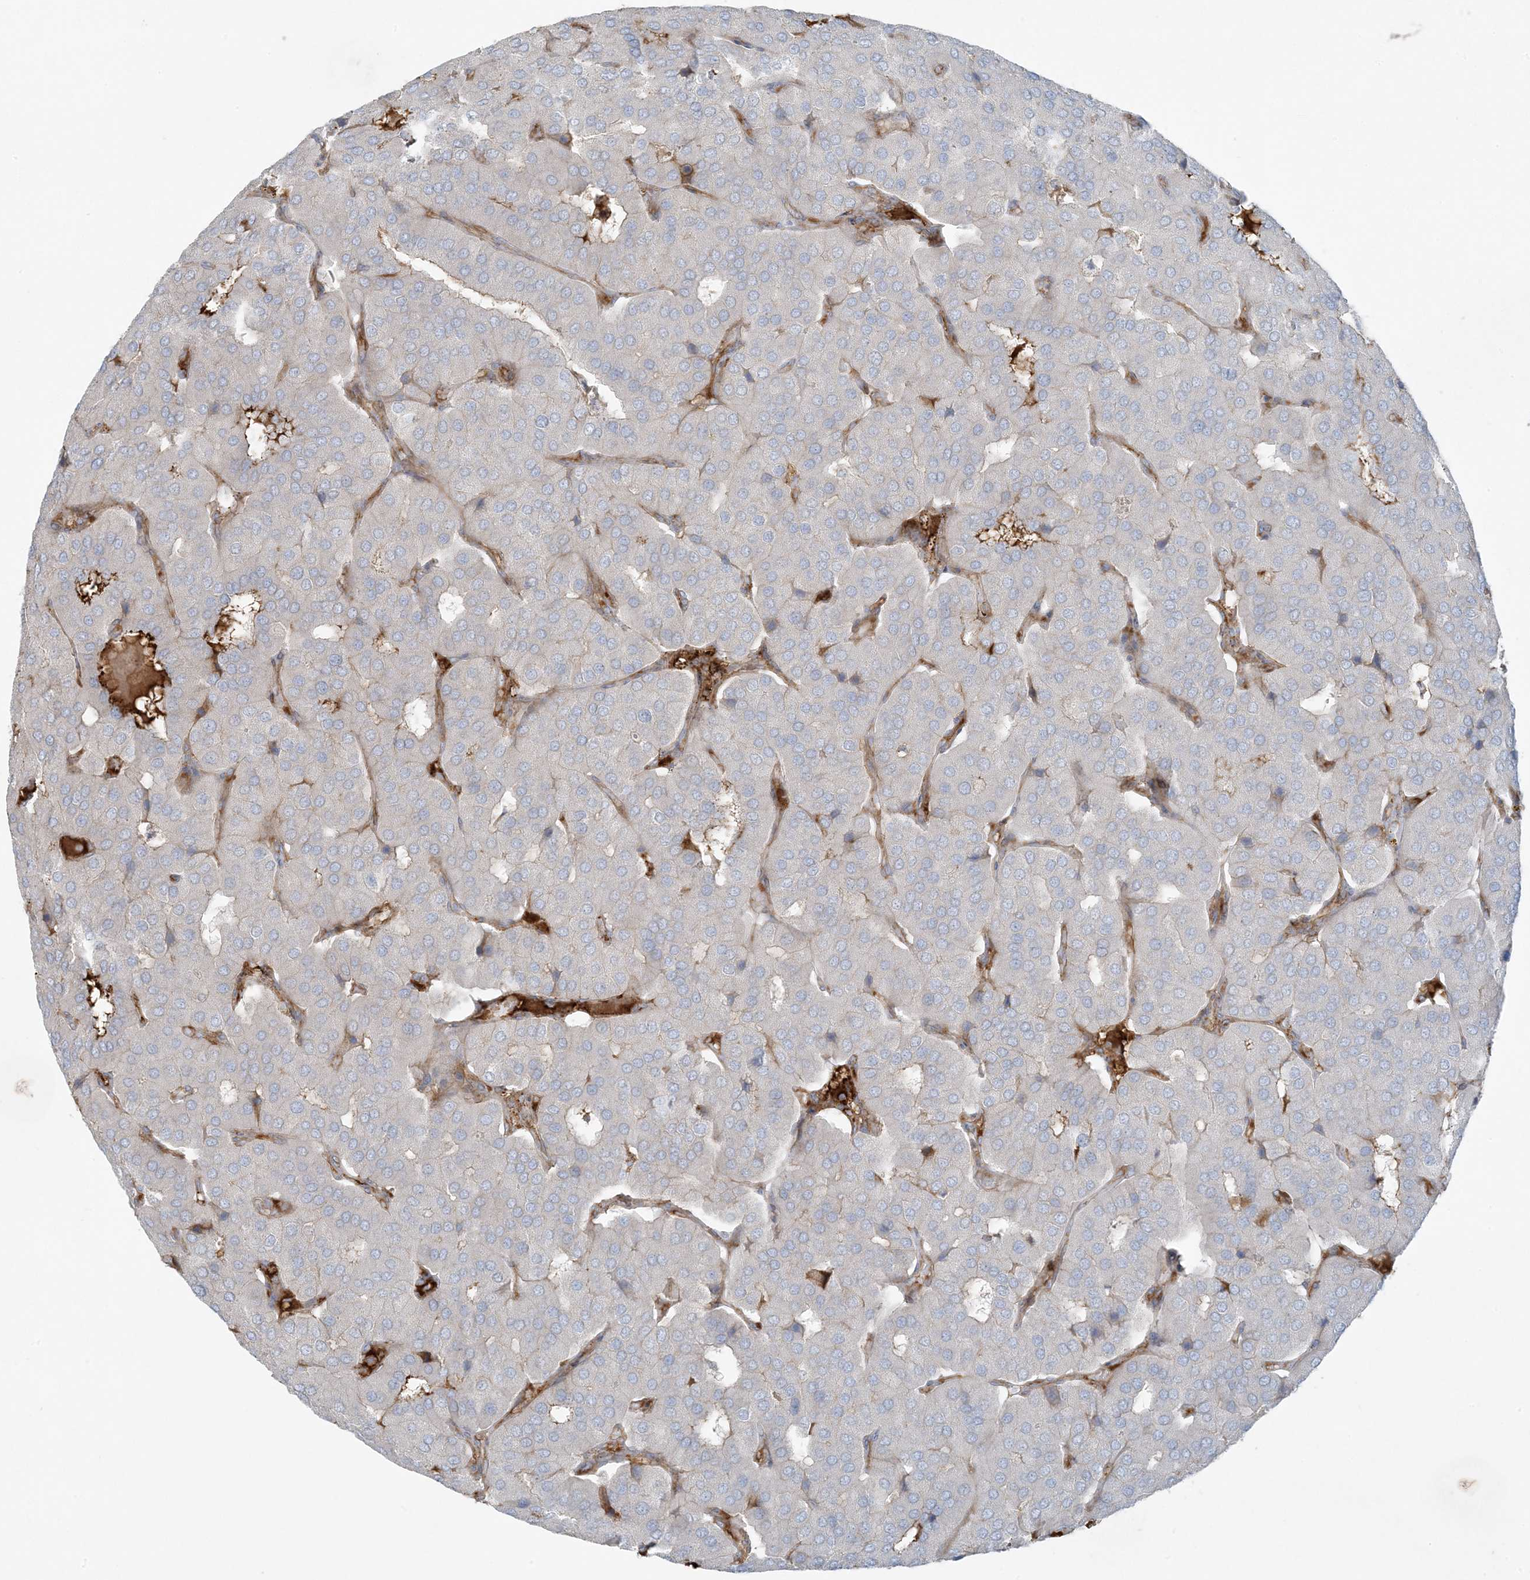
{"staining": {"intensity": "negative", "quantity": "none", "location": "none"}, "tissue": "parathyroid gland", "cell_type": "Glandular cells", "image_type": "normal", "snomed": [{"axis": "morphology", "description": "Normal tissue, NOS"}, {"axis": "morphology", "description": "Adenoma, NOS"}, {"axis": "topography", "description": "Parathyroid gland"}], "caption": "High power microscopy image of an immunohistochemistry (IHC) photomicrograph of benign parathyroid gland, revealing no significant positivity in glandular cells.", "gene": "PIK3R4", "patient": {"sex": "female", "age": 86}}